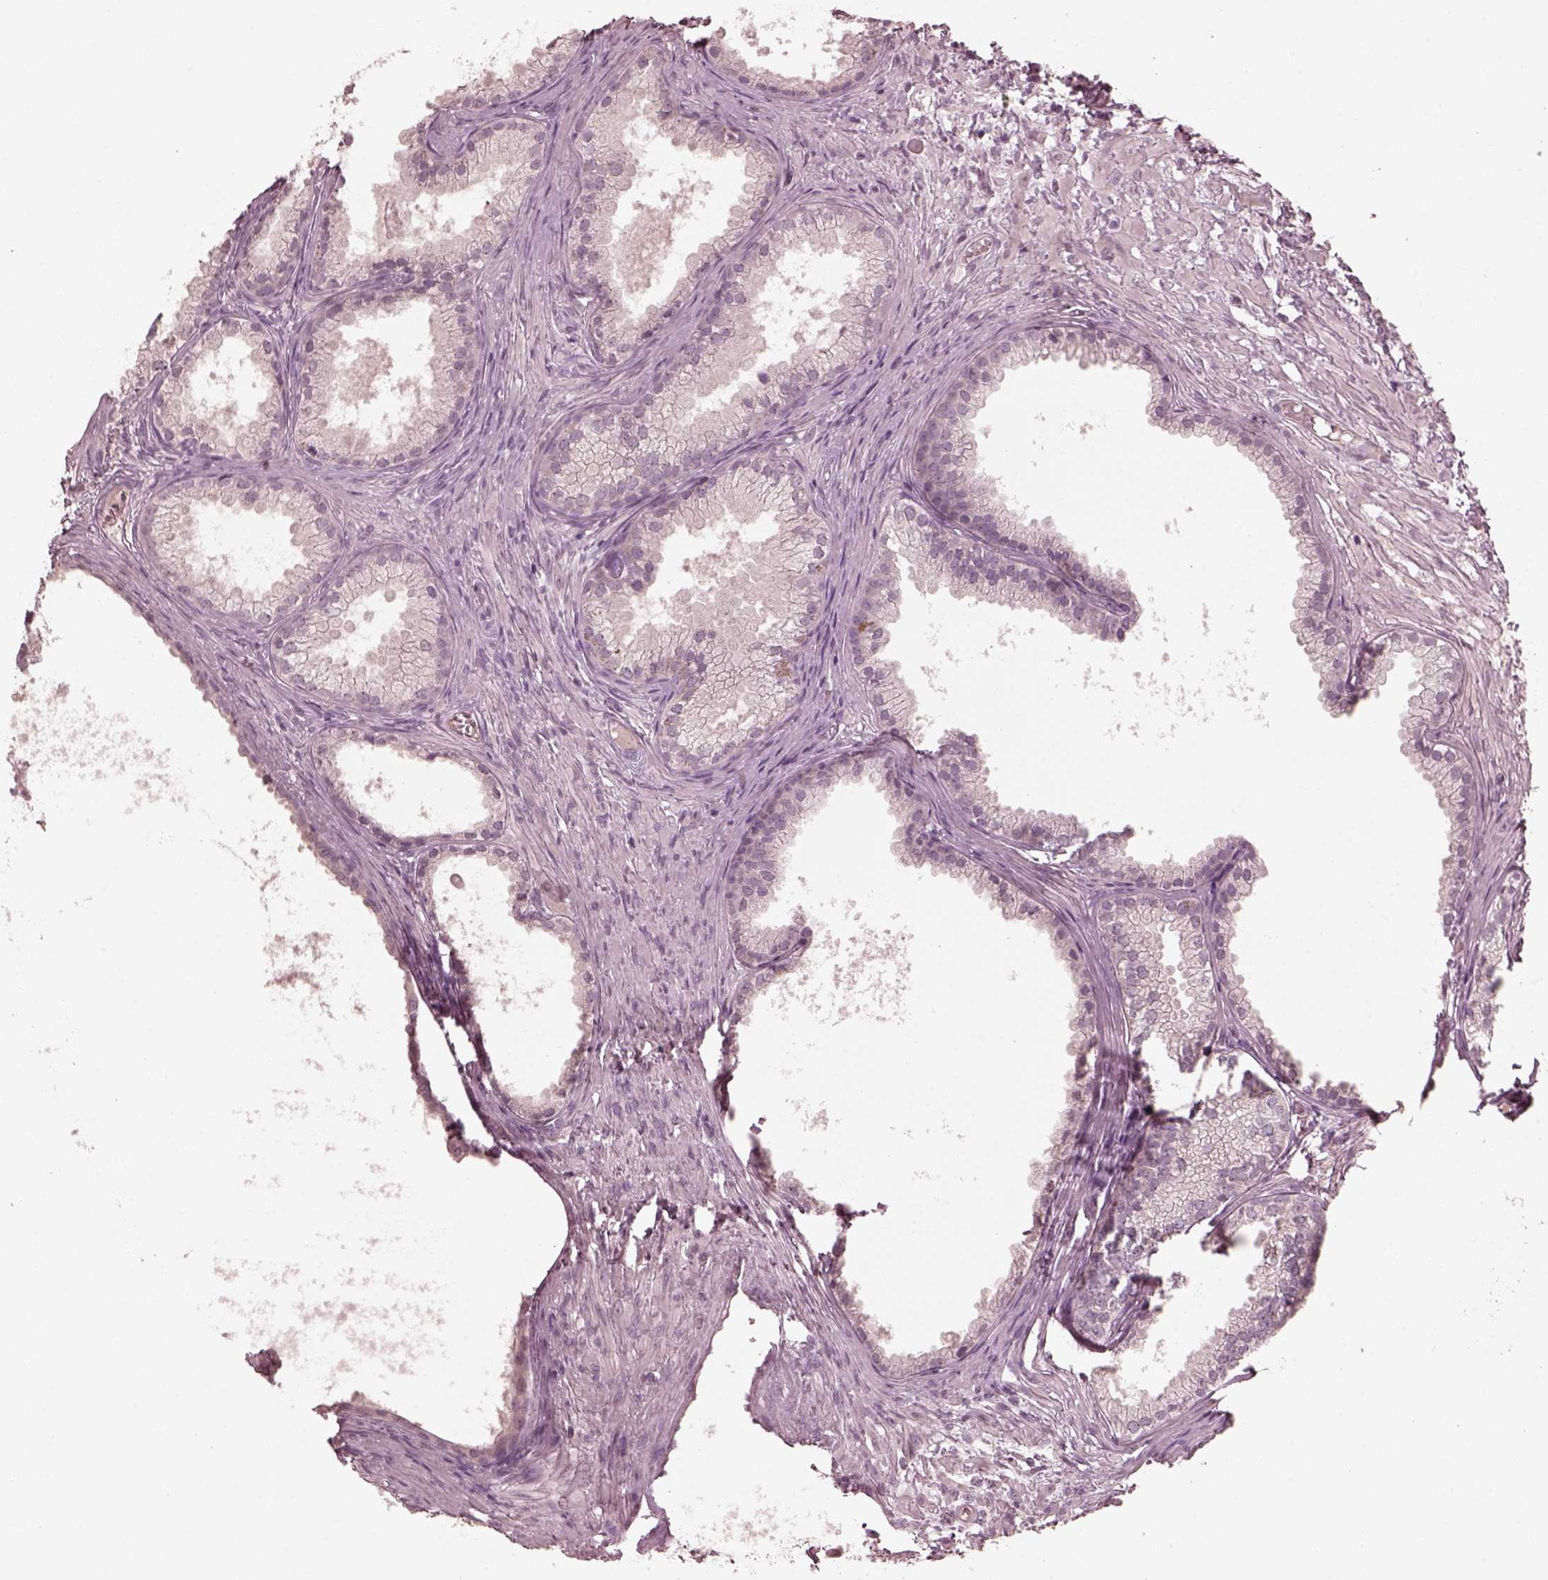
{"staining": {"intensity": "negative", "quantity": "none", "location": "none"}, "tissue": "prostate cancer", "cell_type": "Tumor cells", "image_type": "cancer", "snomed": [{"axis": "morphology", "description": "Adenocarcinoma, High grade"}, {"axis": "topography", "description": "Prostate"}], "caption": "Immunohistochemistry (IHC) histopathology image of human prostate high-grade adenocarcinoma stained for a protein (brown), which exhibits no staining in tumor cells.", "gene": "RGS7", "patient": {"sex": "male", "age": 83}}